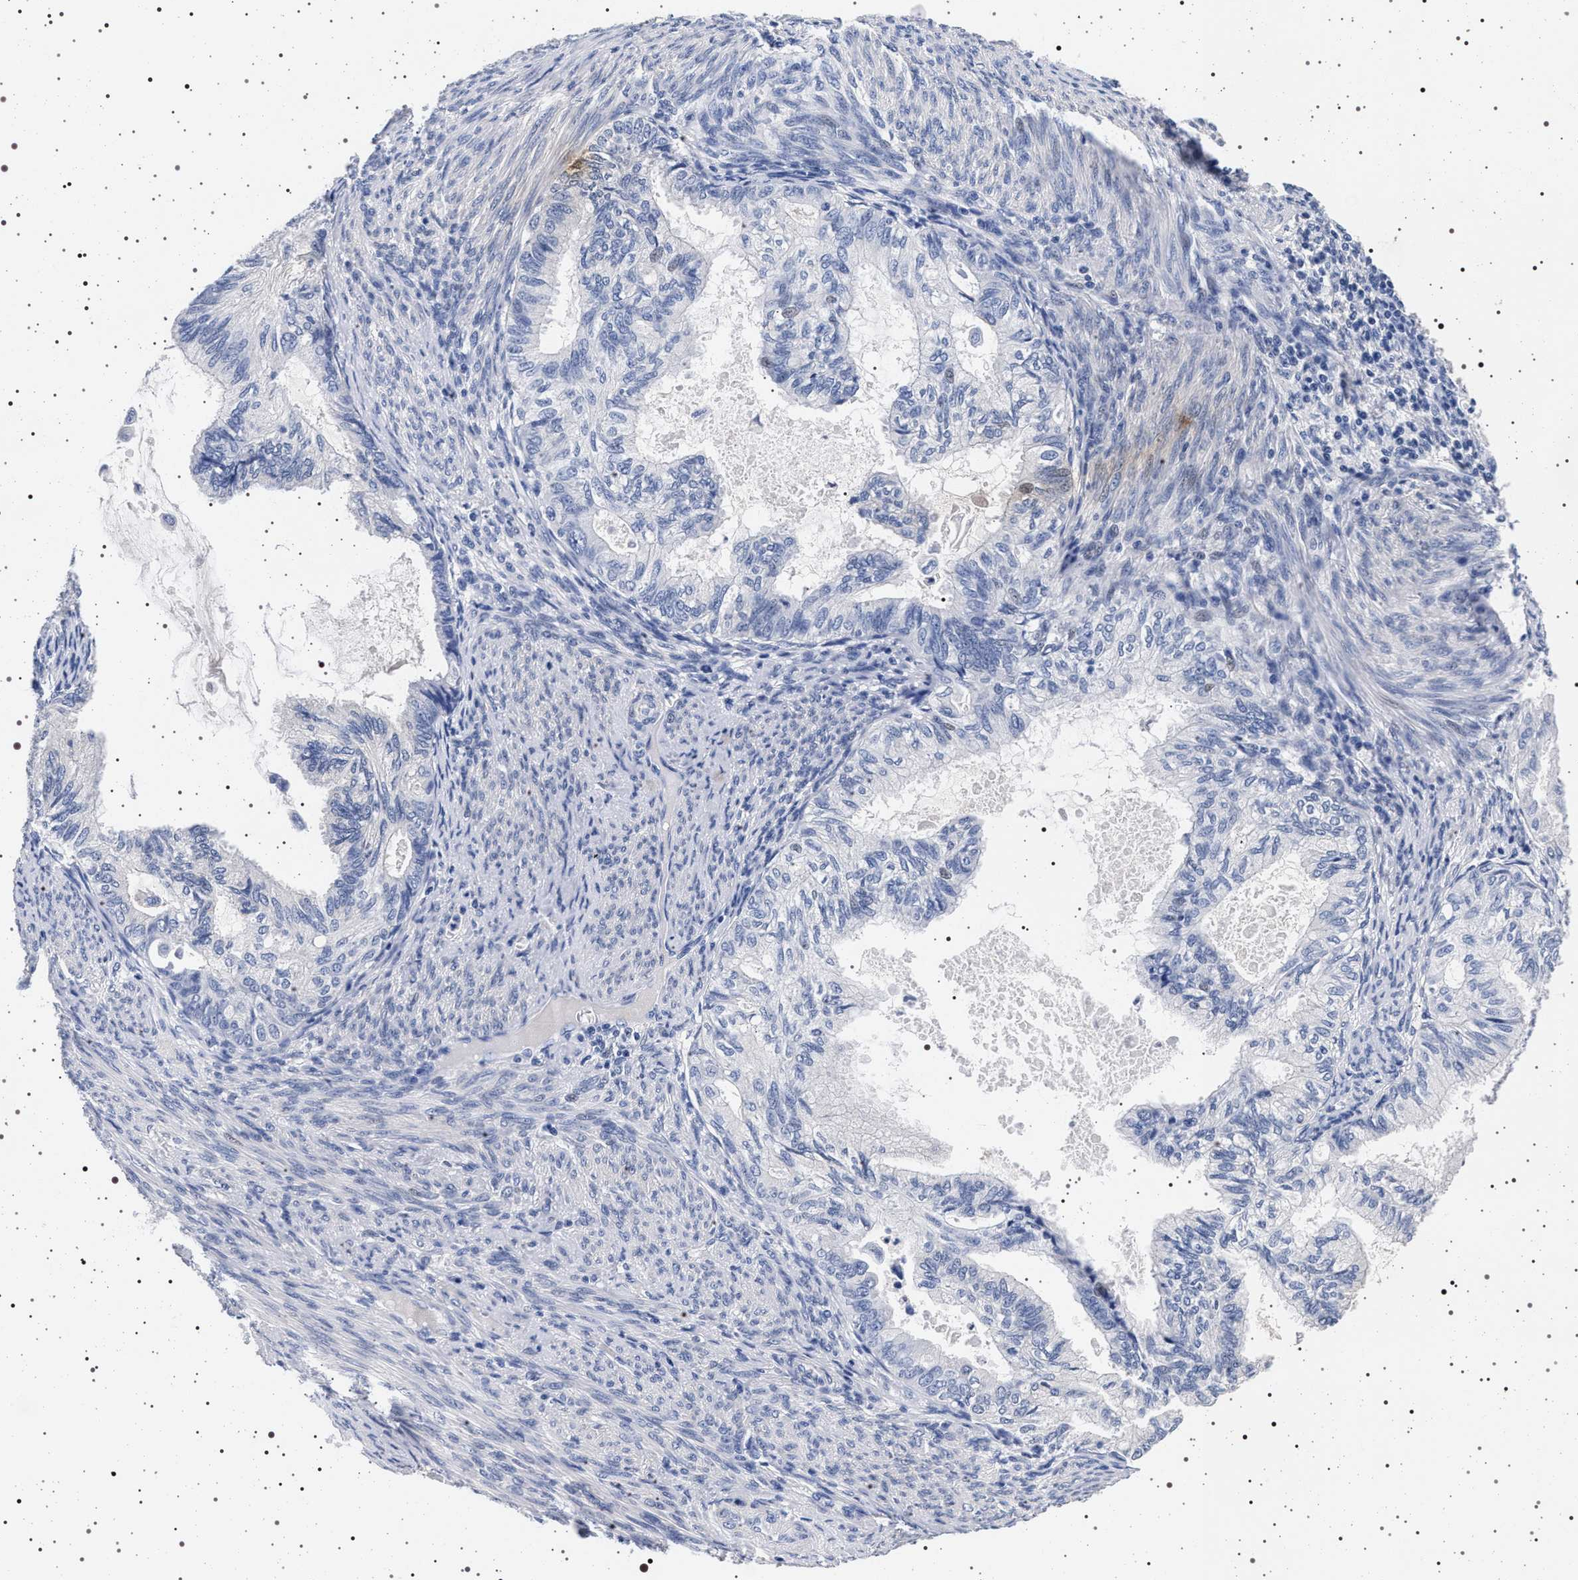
{"staining": {"intensity": "negative", "quantity": "none", "location": "none"}, "tissue": "cervical cancer", "cell_type": "Tumor cells", "image_type": "cancer", "snomed": [{"axis": "morphology", "description": "Normal tissue, NOS"}, {"axis": "morphology", "description": "Adenocarcinoma, NOS"}, {"axis": "topography", "description": "Cervix"}, {"axis": "topography", "description": "Endometrium"}], "caption": "A histopathology image of human cervical cancer is negative for staining in tumor cells.", "gene": "MAPK10", "patient": {"sex": "female", "age": 86}}